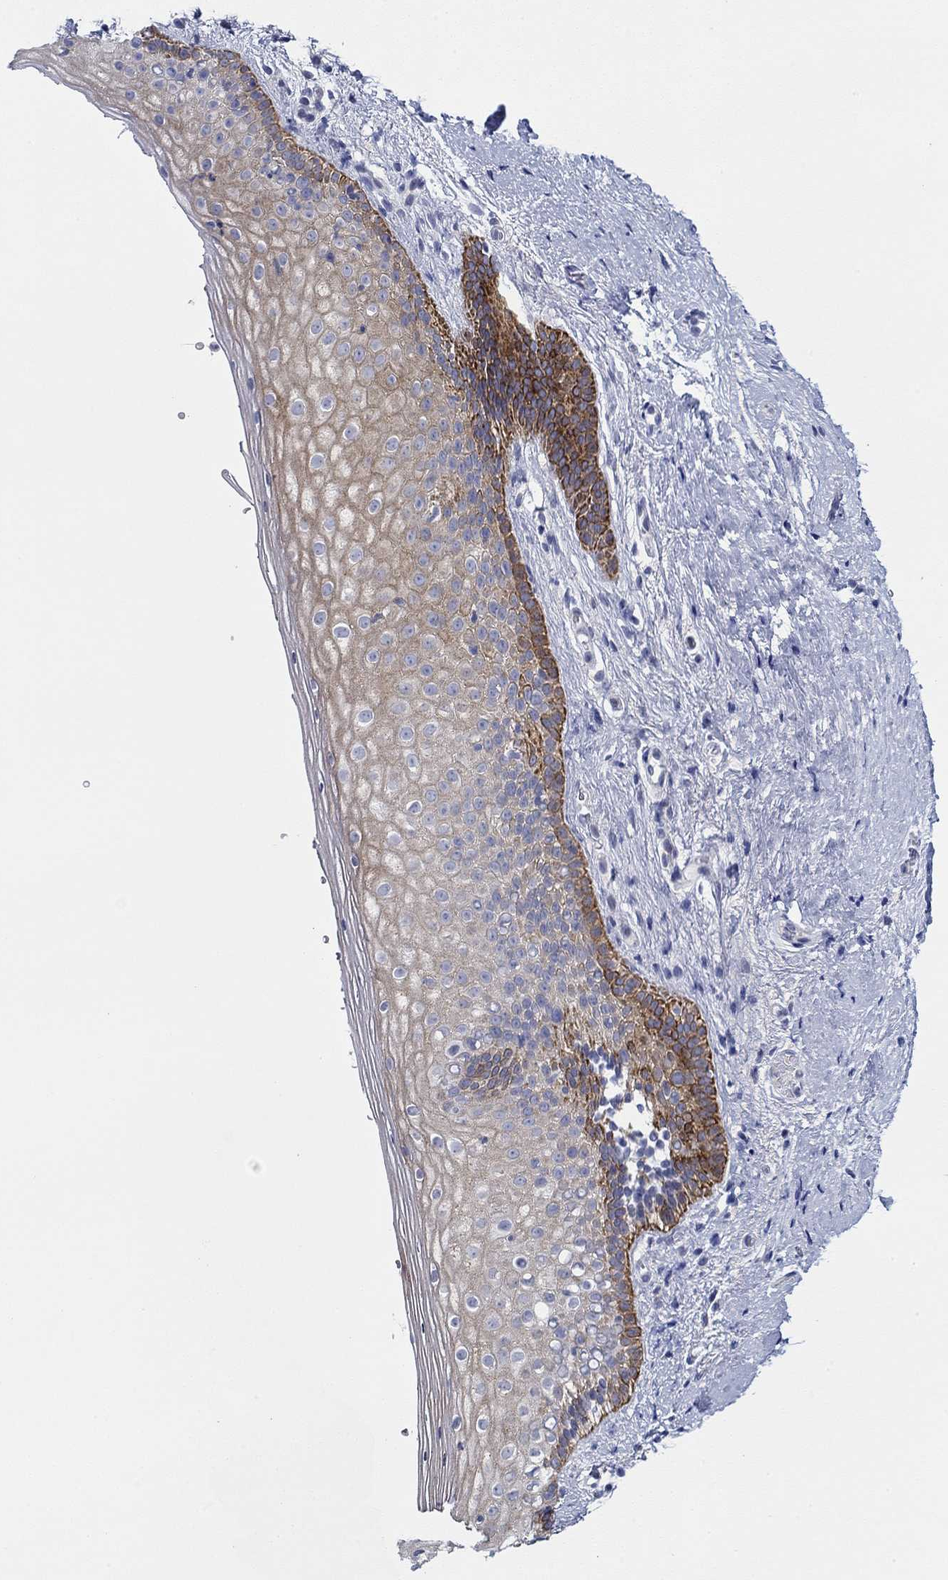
{"staining": {"intensity": "strong", "quantity": "<25%", "location": "cytoplasmic/membranous"}, "tissue": "vagina", "cell_type": "Squamous epithelial cells", "image_type": "normal", "snomed": [{"axis": "morphology", "description": "Normal tissue, NOS"}, {"axis": "topography", "description": "Vagina"}], "caption": "Strong cytoplasmic/membranous positivity is present in about <25% of squamous epithelial cells in benign vagina.", "gene": "SVEP1", "patient": {"sex": "female", "age": 47}}